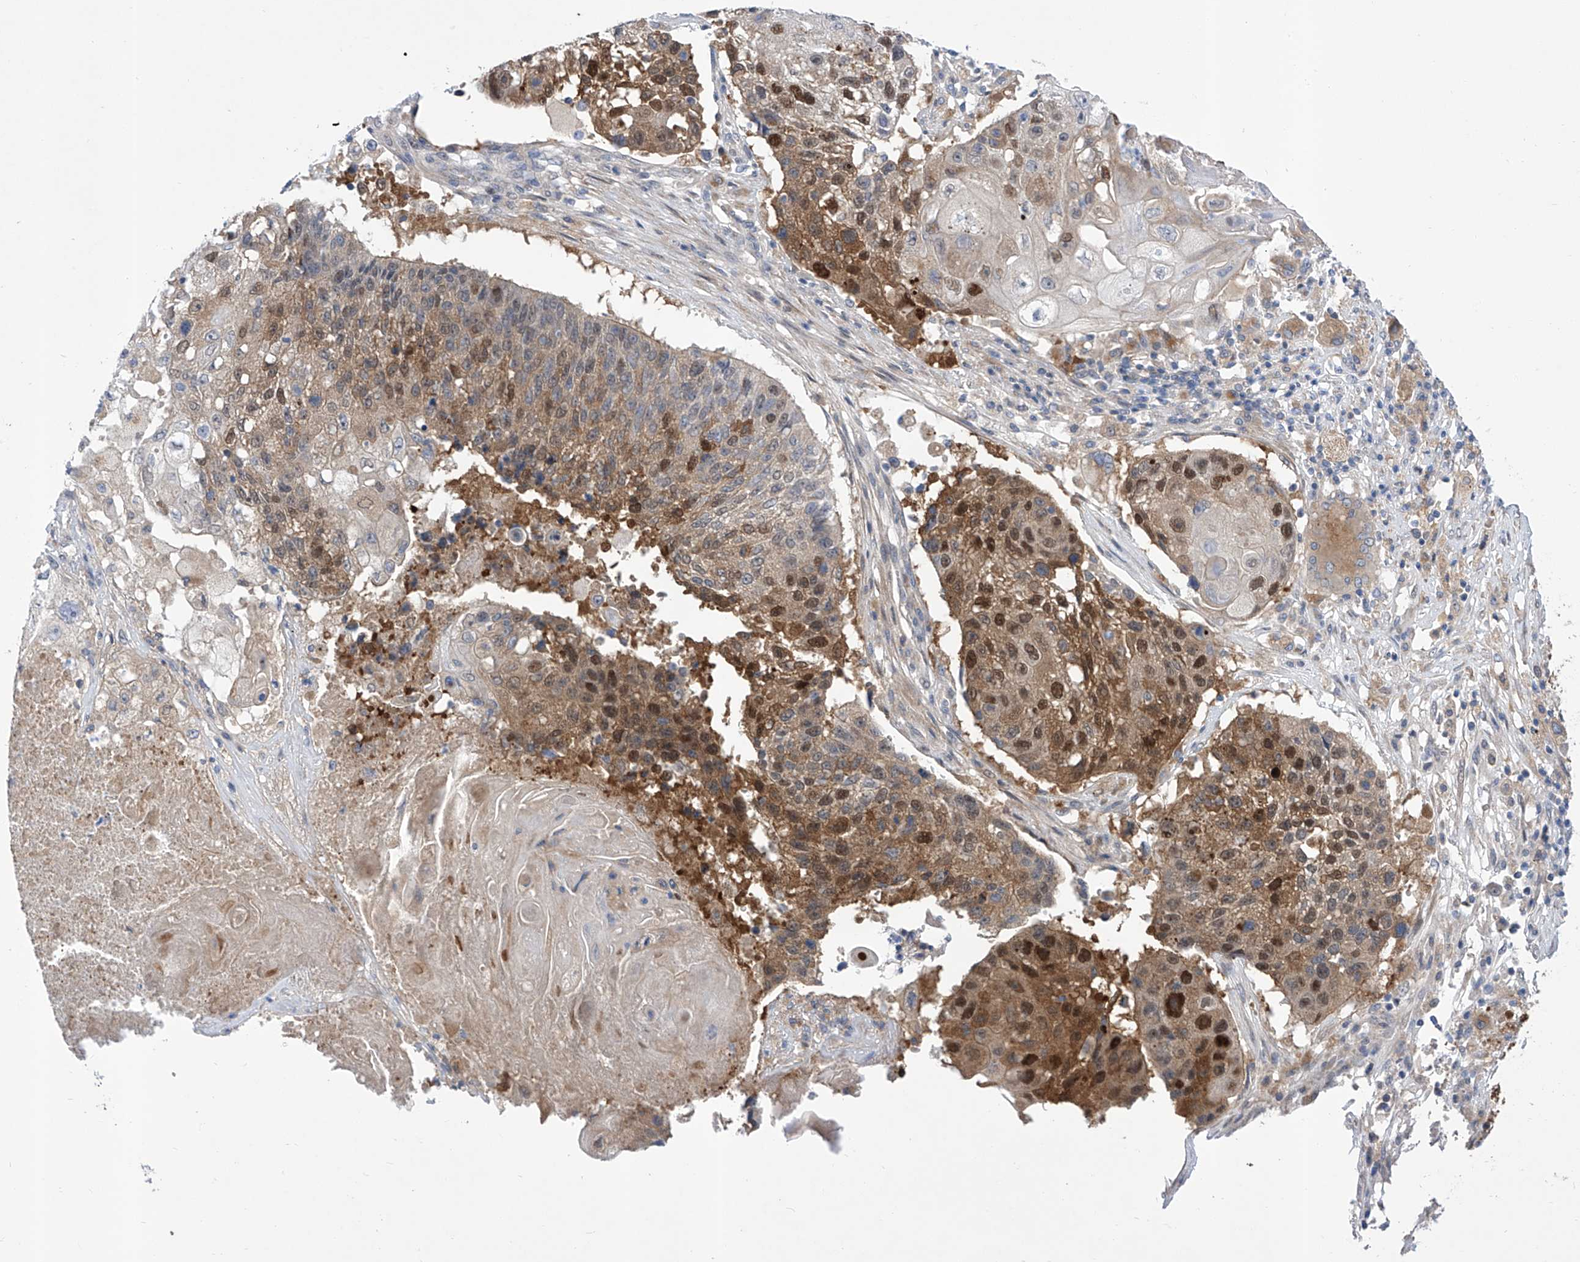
{"staining": {"intensity": "moderate", "quantity": ">75%", "location": "cytoplasmic/membranous,nuclear"}, "tissue": "lung cancer", "cell_type": "Tumor cells", "image_type": "cancer", "snomed": [{"axis": "morphology", "description": "Squamous cell carcinoma, NOS"}, {"axis": "topography", "description": "Lung"}], "caption": "Immunohistochemistry staining of squamous cell carcinoma (lung), which shows medium levels of moderate cytoplasmic/membranous and nuclear staining in about >75% of tumor cells indicating moderate cytoplasmic/membranous and nuclear protein positivity. The staining was performed using DAB (brown) for protein detection and nuclei were counterstained in hematoxylin (blue).", "gene": "SRBD1", "patient": {"sex": "male", "age": 61}}